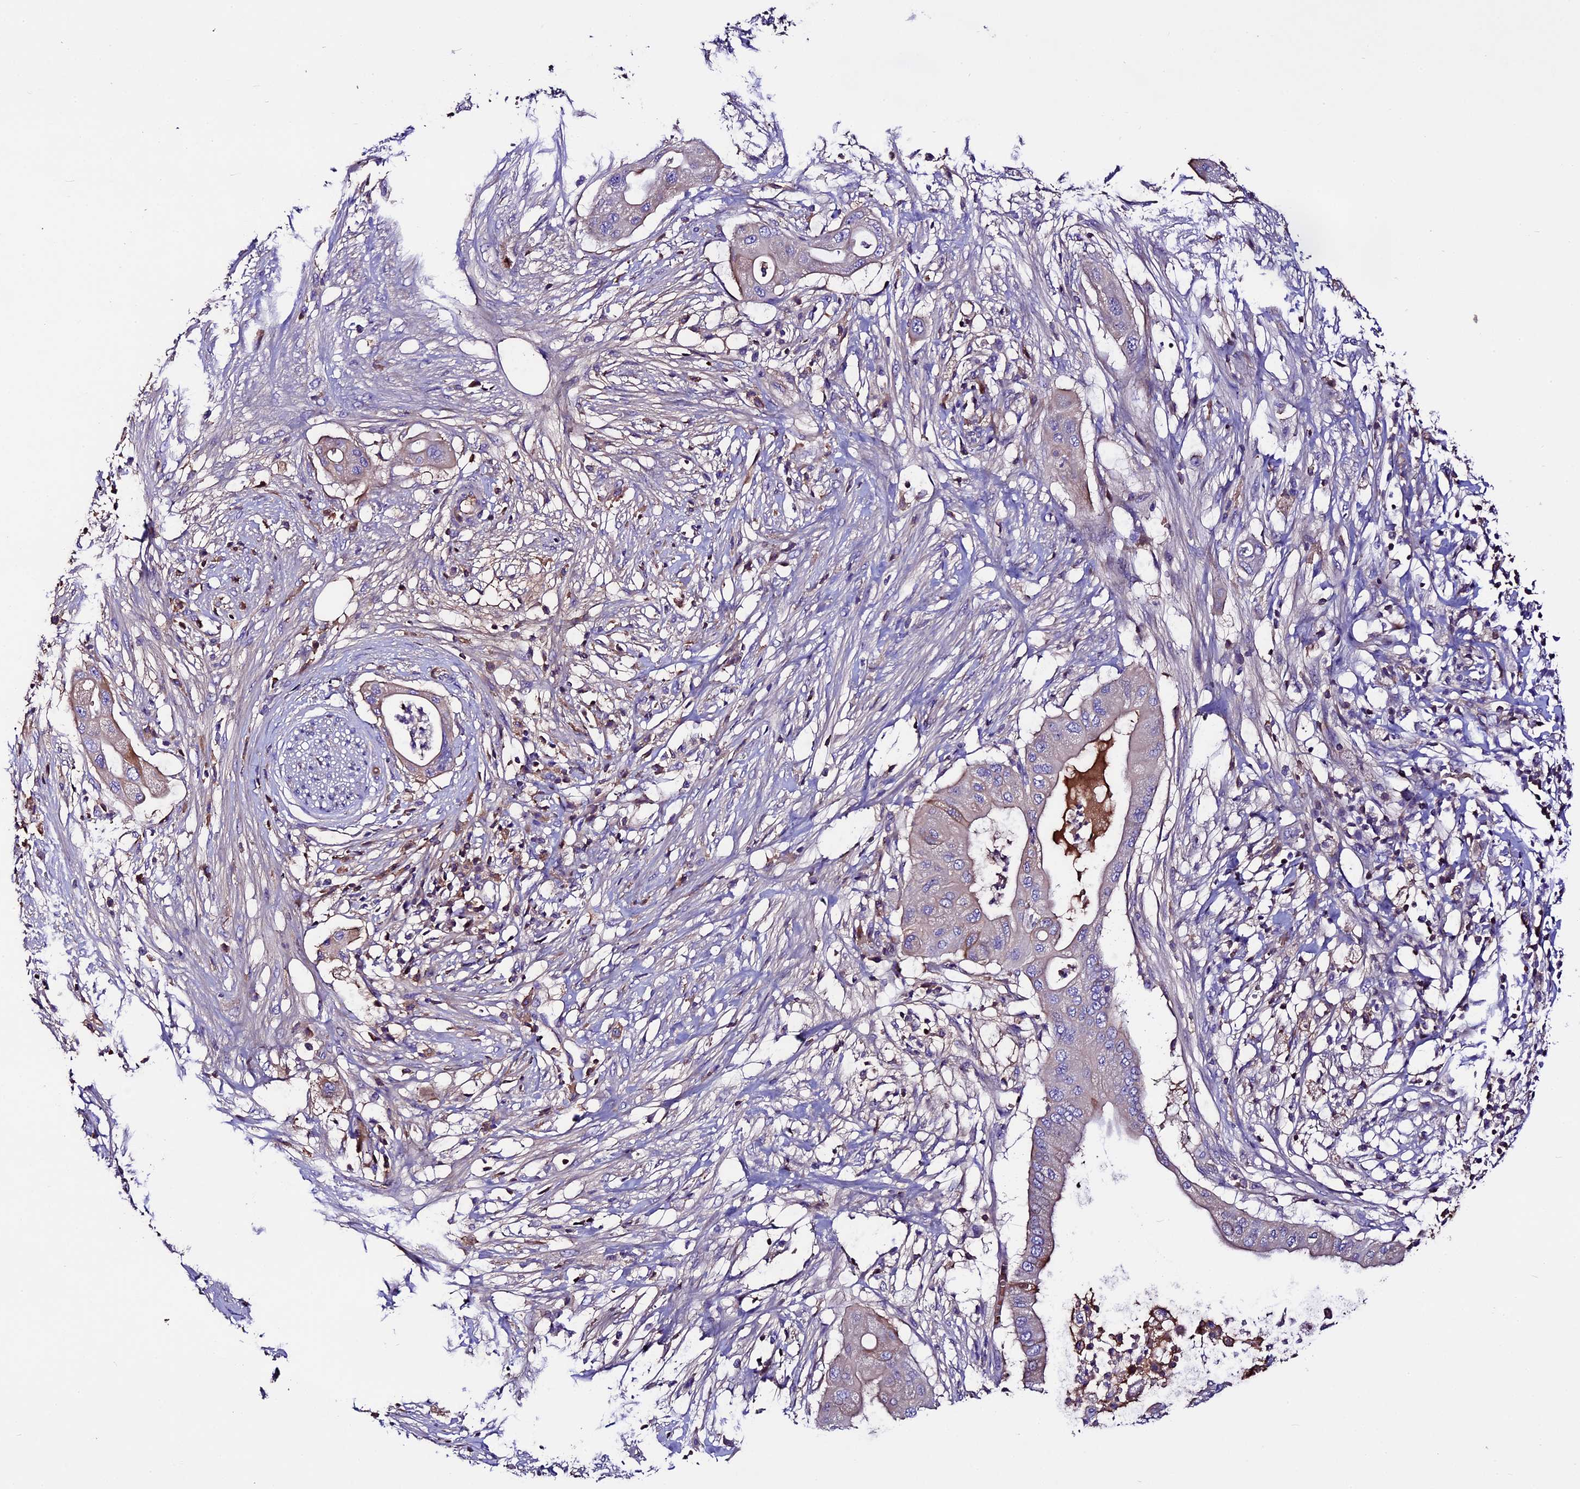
{"staining": {"intensity": "negative", "quantity": "none", "location": "none"}, "tissue": "pancreatic cancer", "cell_type": "Tumor cells", "image_type": "cancer", "snomed": [{"axis": "morphology", "description": "Adenocarcinoma, NOS"}, {"axis": "topography", "description": "Pancreas"}], "caption": "Pancreatic cancer (adenocarcinoma) was stained to show a protein in brown. There is no significant positivity in tumor cells.", "gene": "TCP11L2", "patient": {"sex": "male", "age": 68}}